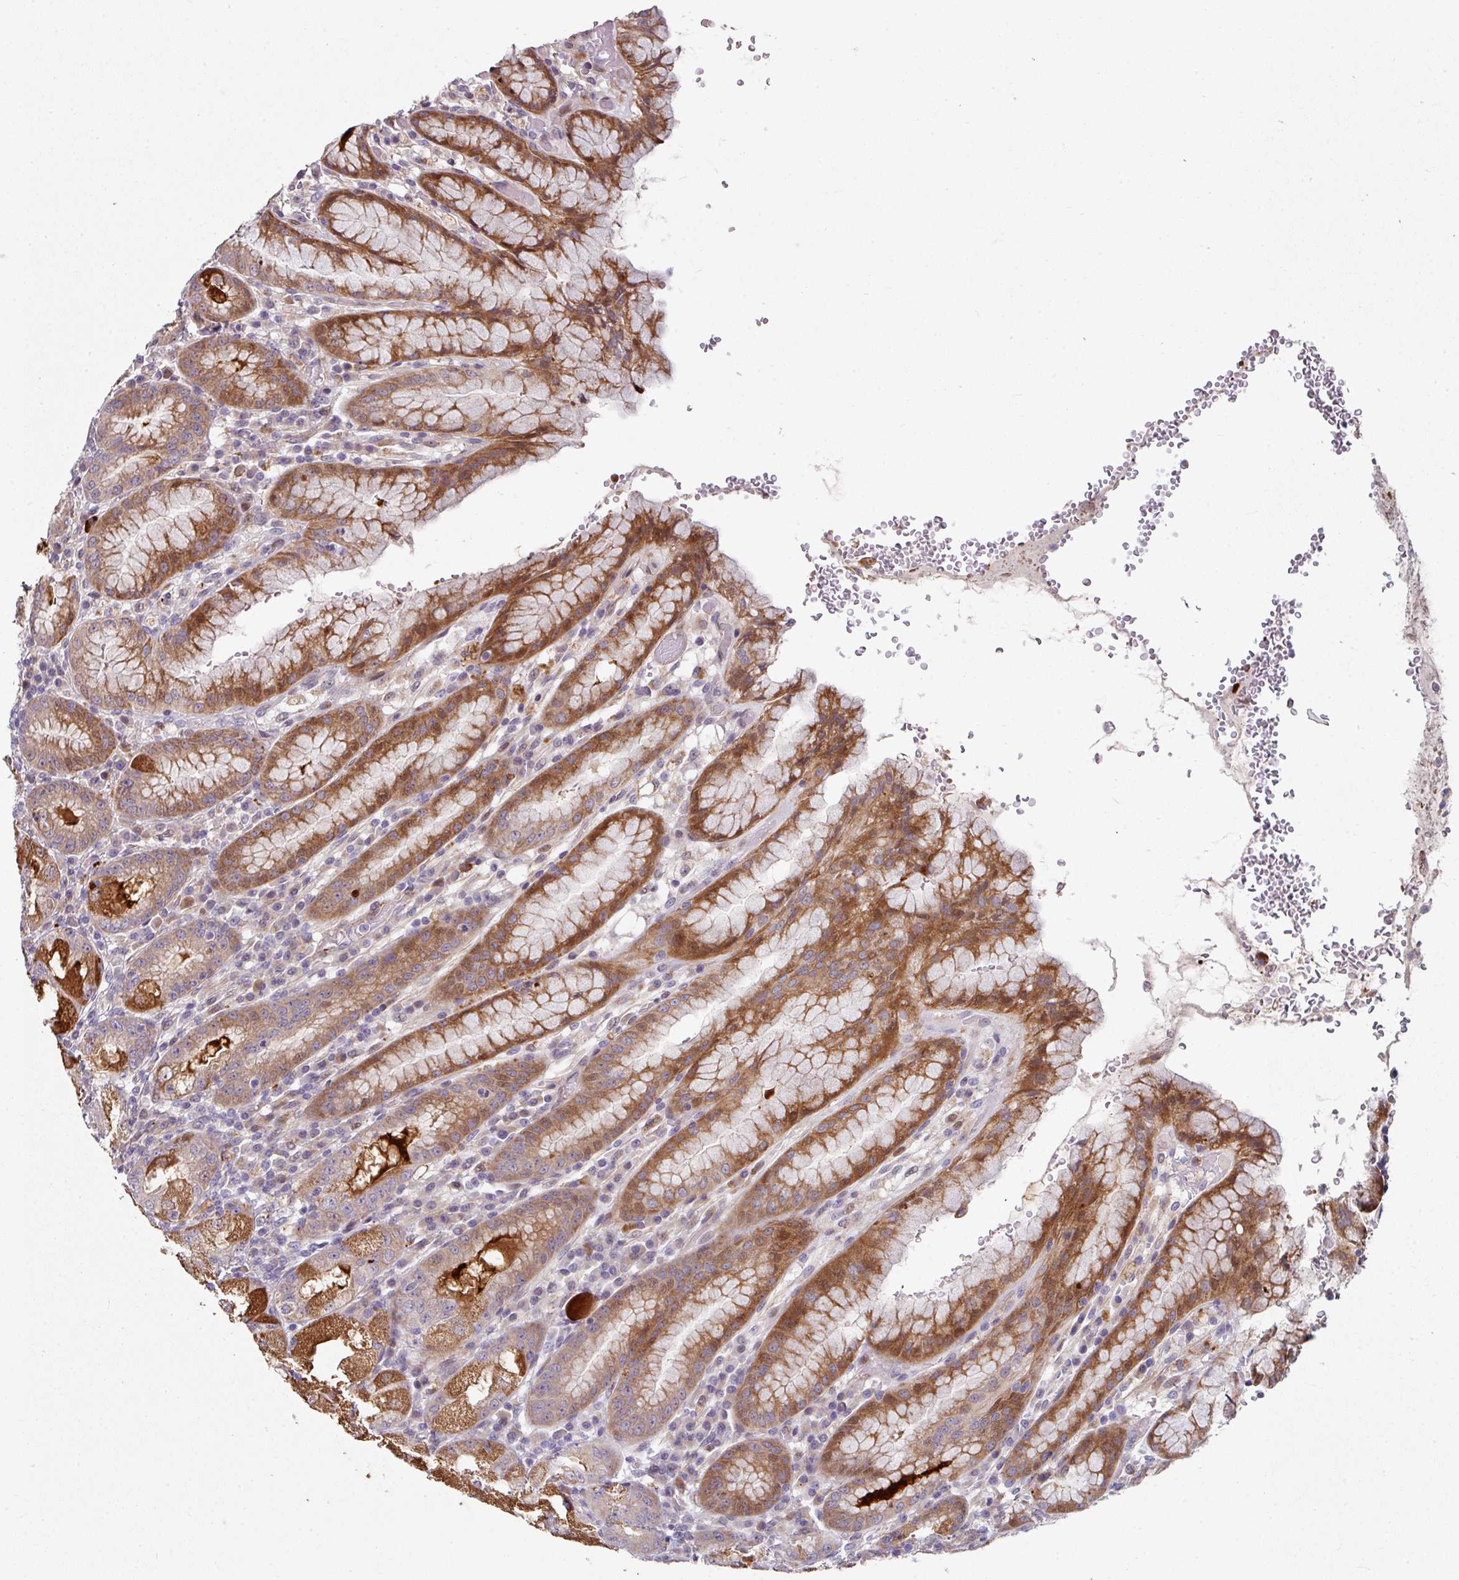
{"staining": {"intensity": "strong", "quantity": ">75%", "location": "cytoplasmic/membranous"}, "tissue": "stomach", "cell_type": "Glandular cells", "image_type": "normal", "snomed": [{"axis": "morphology", "description": "Normal tissue, NOS"}, {"axis": "topography", "description": "Stomach, upper"}], "caption": "High-power microscopy captured an immunohistochemistry (IHC) histopathology image of unremarkable stomach, revealing strong cytoplasmic/membranous staining in about >75% of glandular cells. The staining is performed using DAB (3,3'-diaminobenzidine) brown chromogen to label protein expression. The nuclei are counter-stained blue using hematoxylin.", "gene": "C2orf16", "patient": {"sex": "male", "age": 52}}